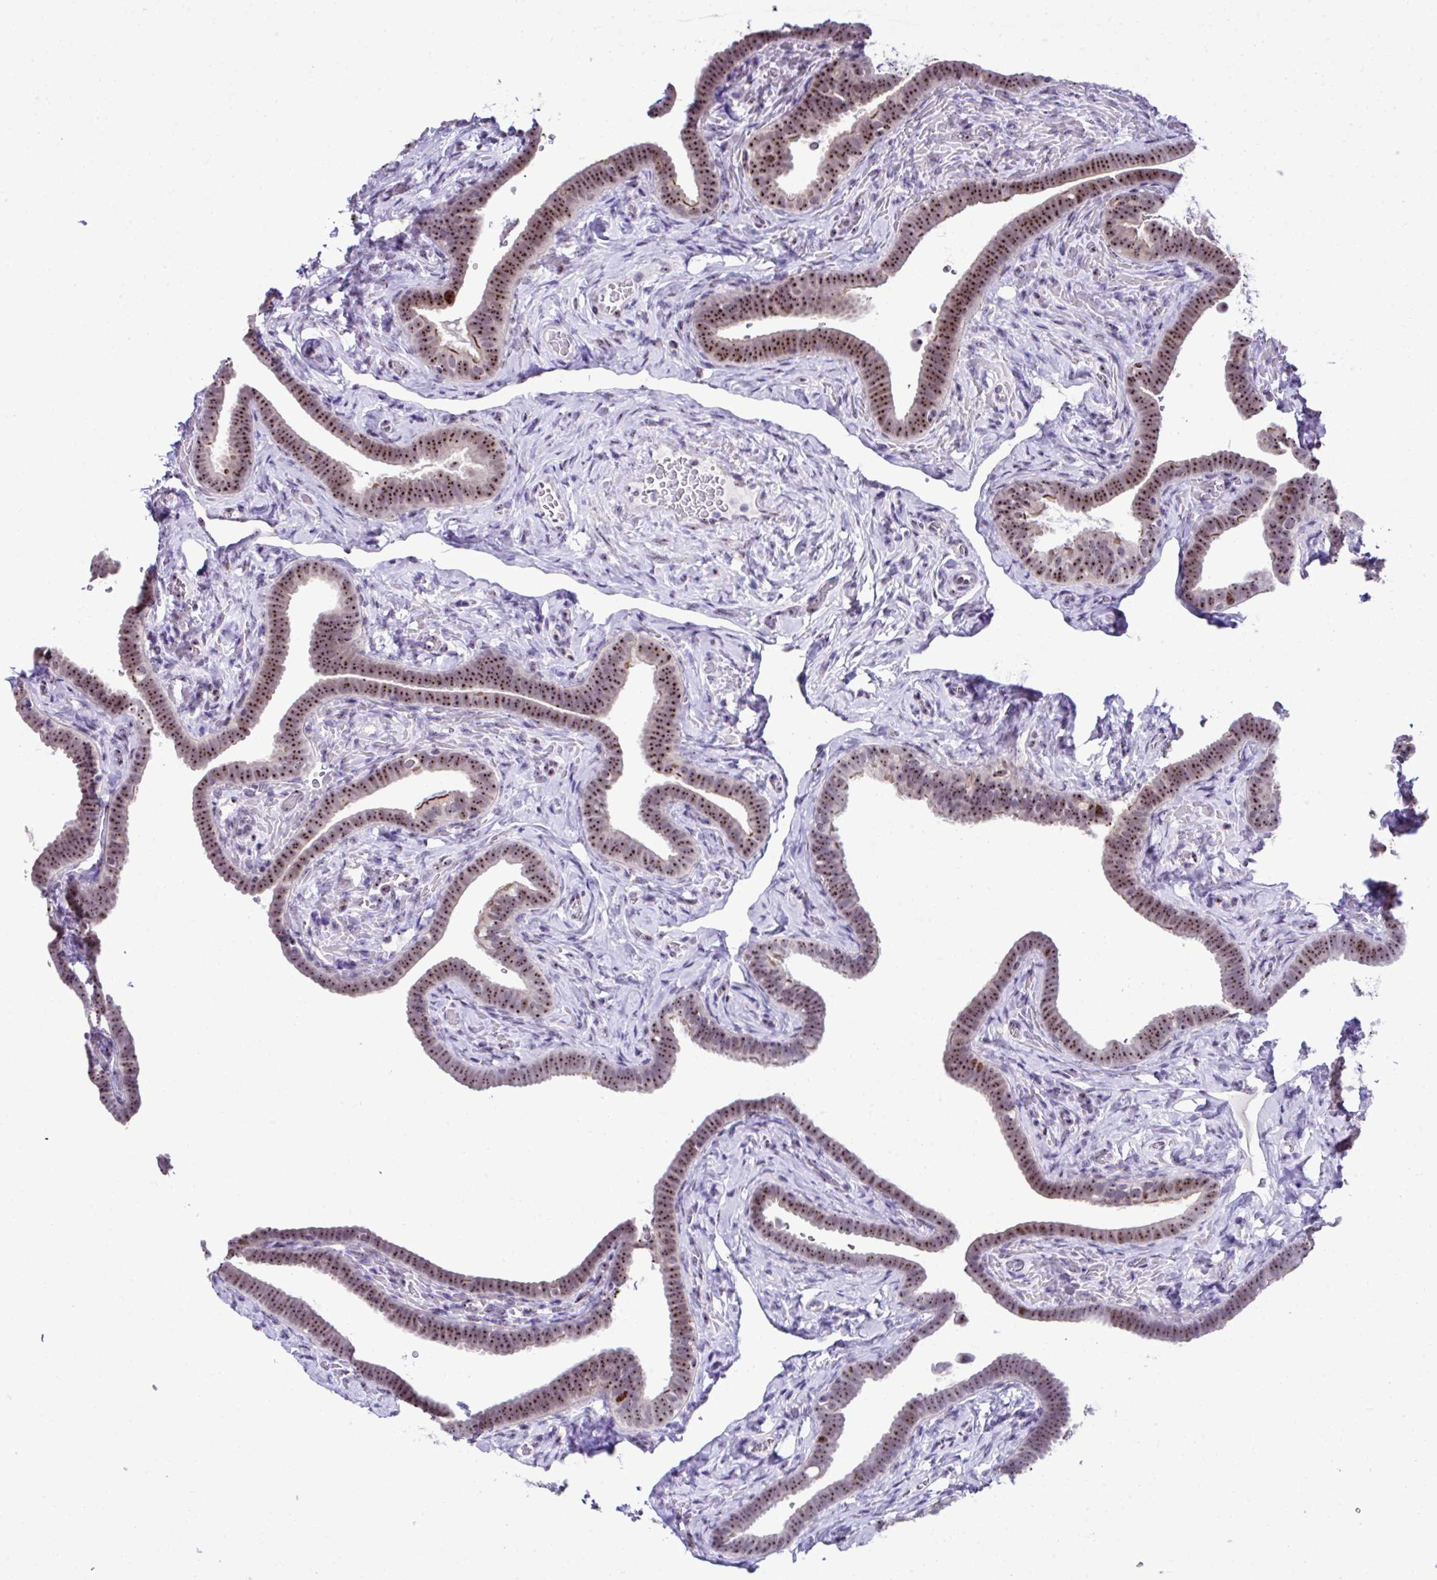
{"staining": {"intensity": "strong", "quantity": ">75%", "location": "cytoplasmic/membranous,nuclear"}, "tissue": "fallopian tube", "cell_type": "Glandular cells", "image_type": "normal", "snomed": [{"axis": "morphology", "description": "Normal tissue, NOS"}, {"axis": "topography", "description": "Fallopian tube"}], "caption": "Immunohistochemical staining of unremarkable fallopian tube shows >75% levels of strong cytoplasmic/membranous,nuclear protein staining in approximately >75% of glandular cells. Immunohistochemistry (ihc) stains the protein of interest in brown and the nuclei are stained blue.", "gene": "CEP72", "patient": {"sex": "female", "age": 69}}